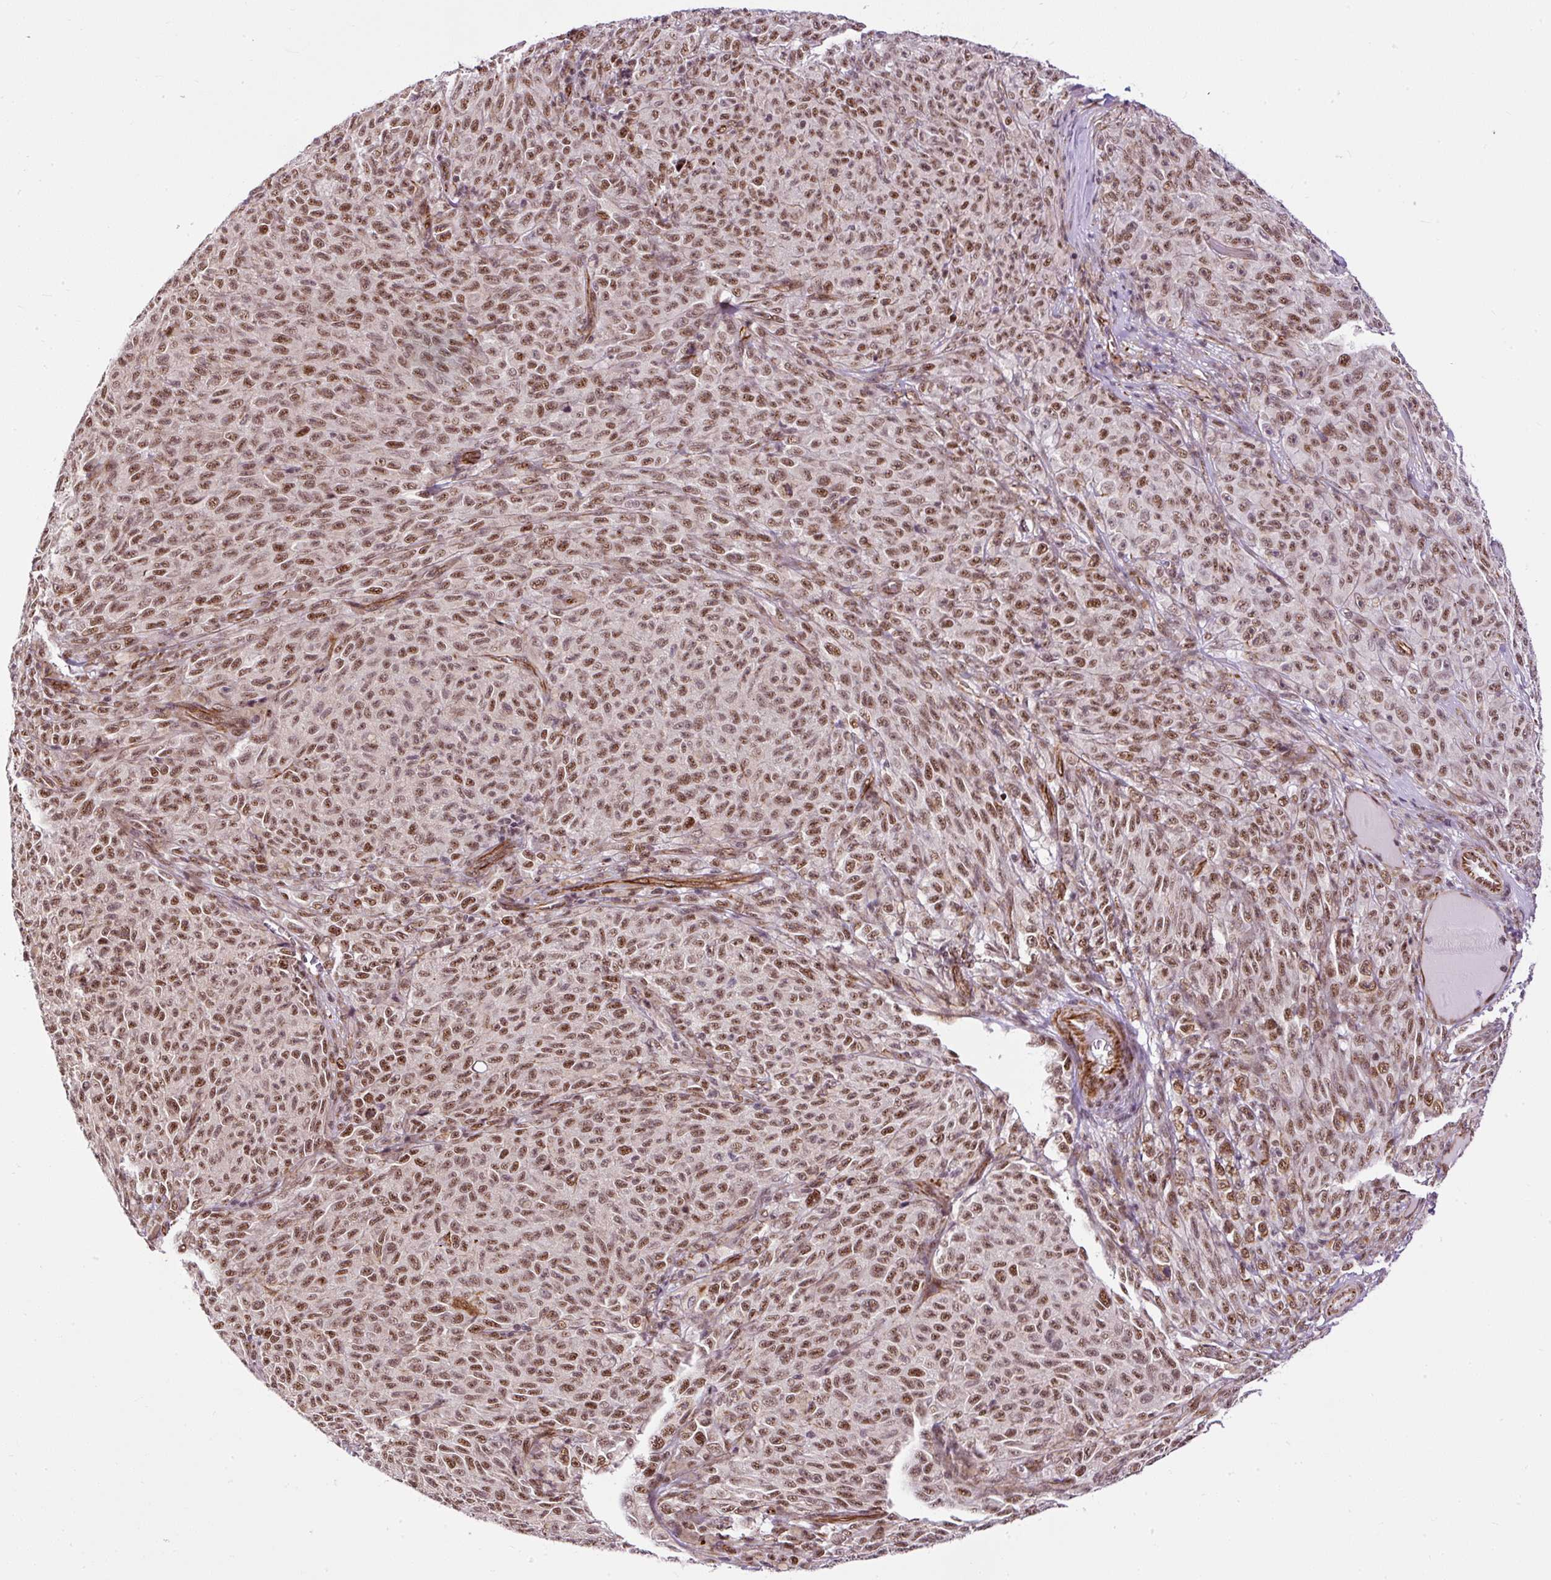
{"staining": {"intensity": "moderate", "quantity": ">75%", "location": "nuclear"}, "tissue": "melanoma", "cell_type": "Tumor cells", "image_type": "cancer", "snomed": [{"axis": "morphology", "description": "Malignant melanoma, NOS"}, {"axis": "topography", "description": "Skin"}], "caption": "Tumor cells reveal moderate nuclear staining in about >75% of cells in melanoma.", "gene": "LUC7L2", "patient": {"sex": "female", "age": 82}}